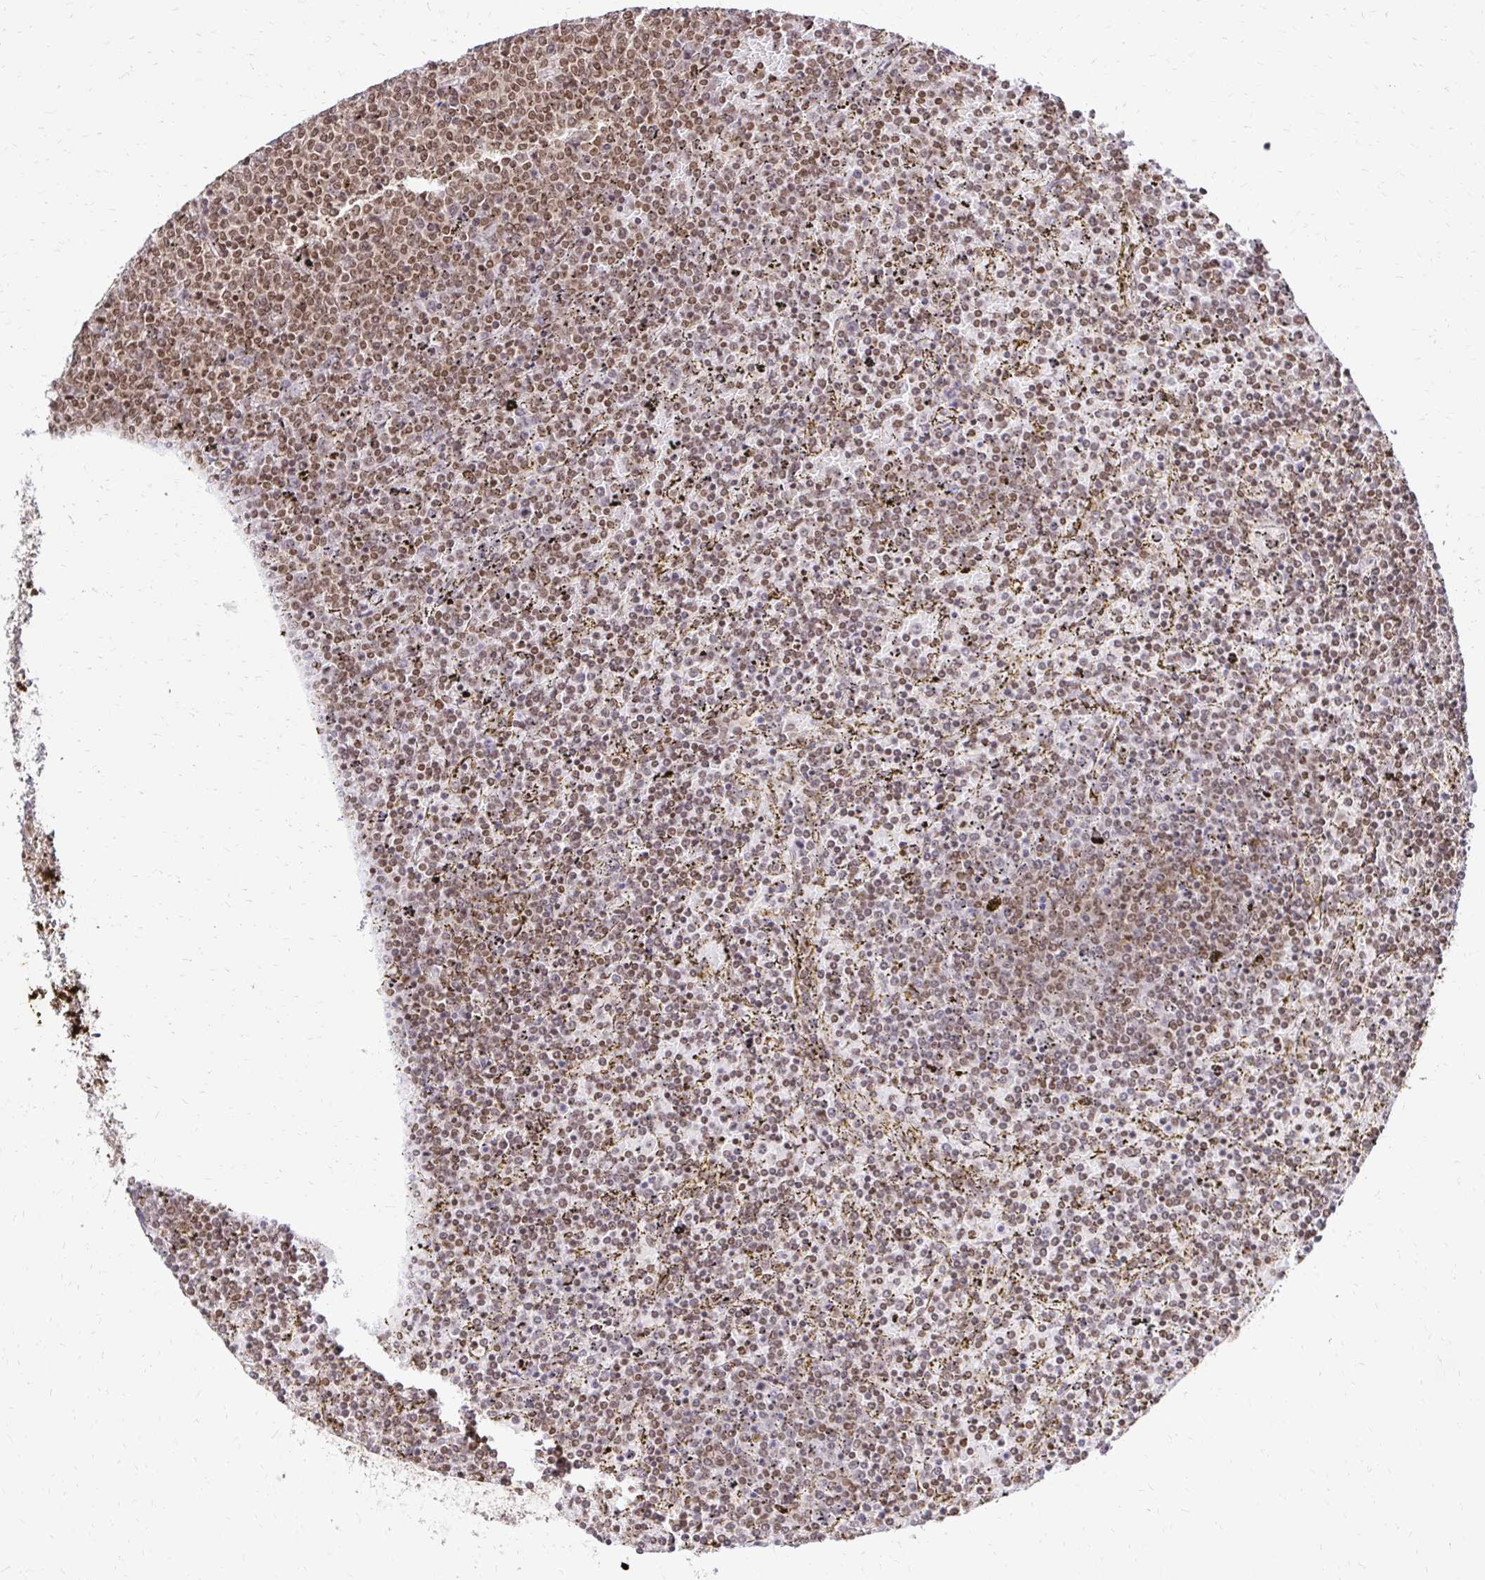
{"staining": {"intensity": "moderate", "quantity": "<25%", "location": "nuclear"}, "tissue": "lymphoma", "cell_type": "Tumor cells", "image_type": "cancer", "snomed": [{"axis": "morphology", "description": "Malignant lymphoma, non-Hodgkin's type, Low grade"}, {"axis": "topography", "description": "Spleen"}], "caption": "DAB immunohistochemical staining of human lymphoma displays moderate nuclear protein staining in approximately <25% of tumor cells.", "gene": "GLYR1", "patient": {"sex": "female", "age": 77}}